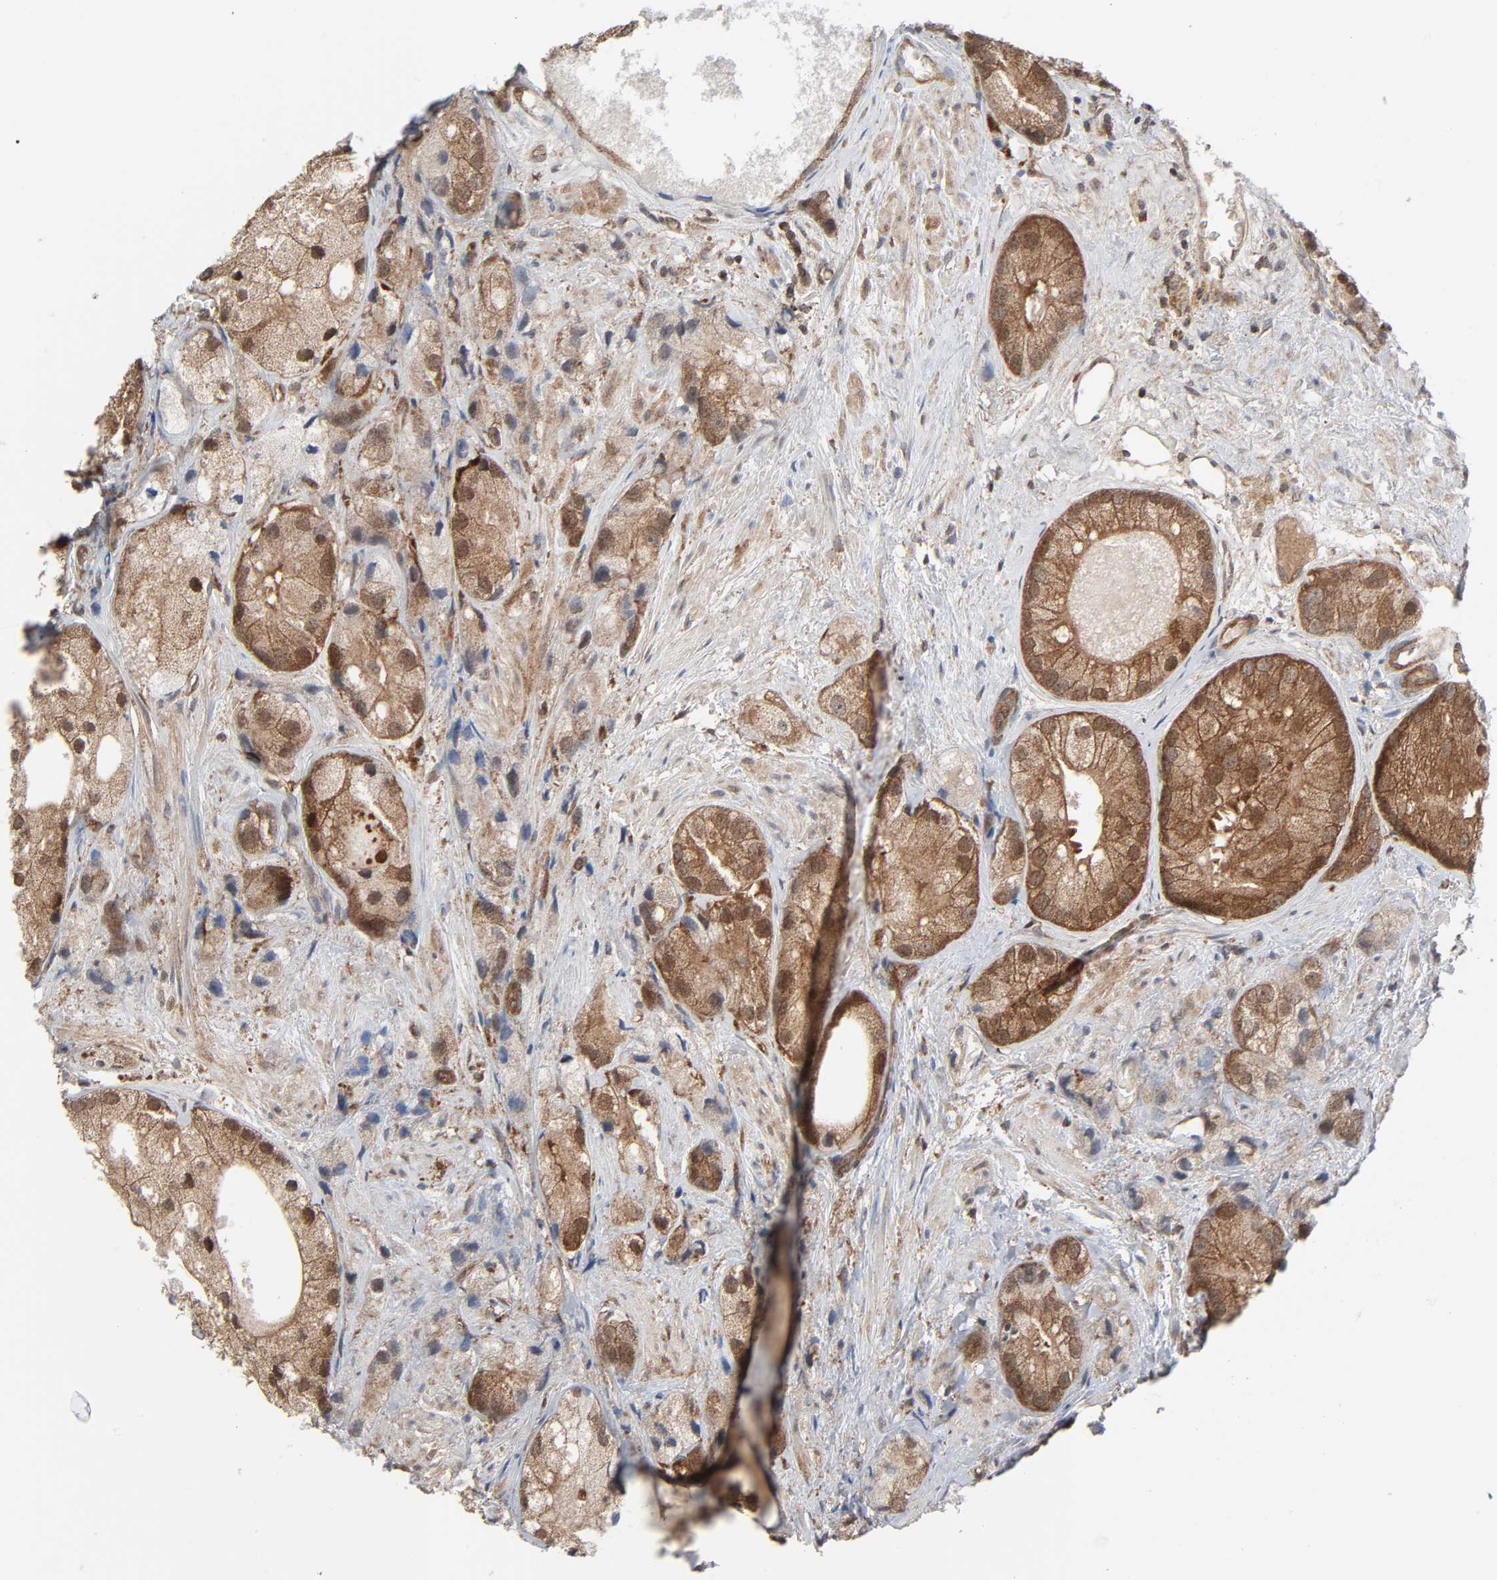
{"staining": {"intensity": "moderate", "quantity": ">75%", "location": "cytoplasmic/membranous,nuclear"}, "tissue": "prostate cancer", "cell_type": "Tumor cells", "image_type": "cancer", "snomed": [{"axis": "morphology", "description": "Adenocarcinoma, Low grade"}, {"axis": "topography", "description": "Prostate"}], "caption": "Adenocarcinoma (low-grade) (prostate) stained with immunohistochemistry demonstrates moderate cytoplasmic/membranous and nuclear positivity in approximately >75% of tumor cells.", "gene": "GSK3A", "patient": {"sex": "male", "age": 69}}